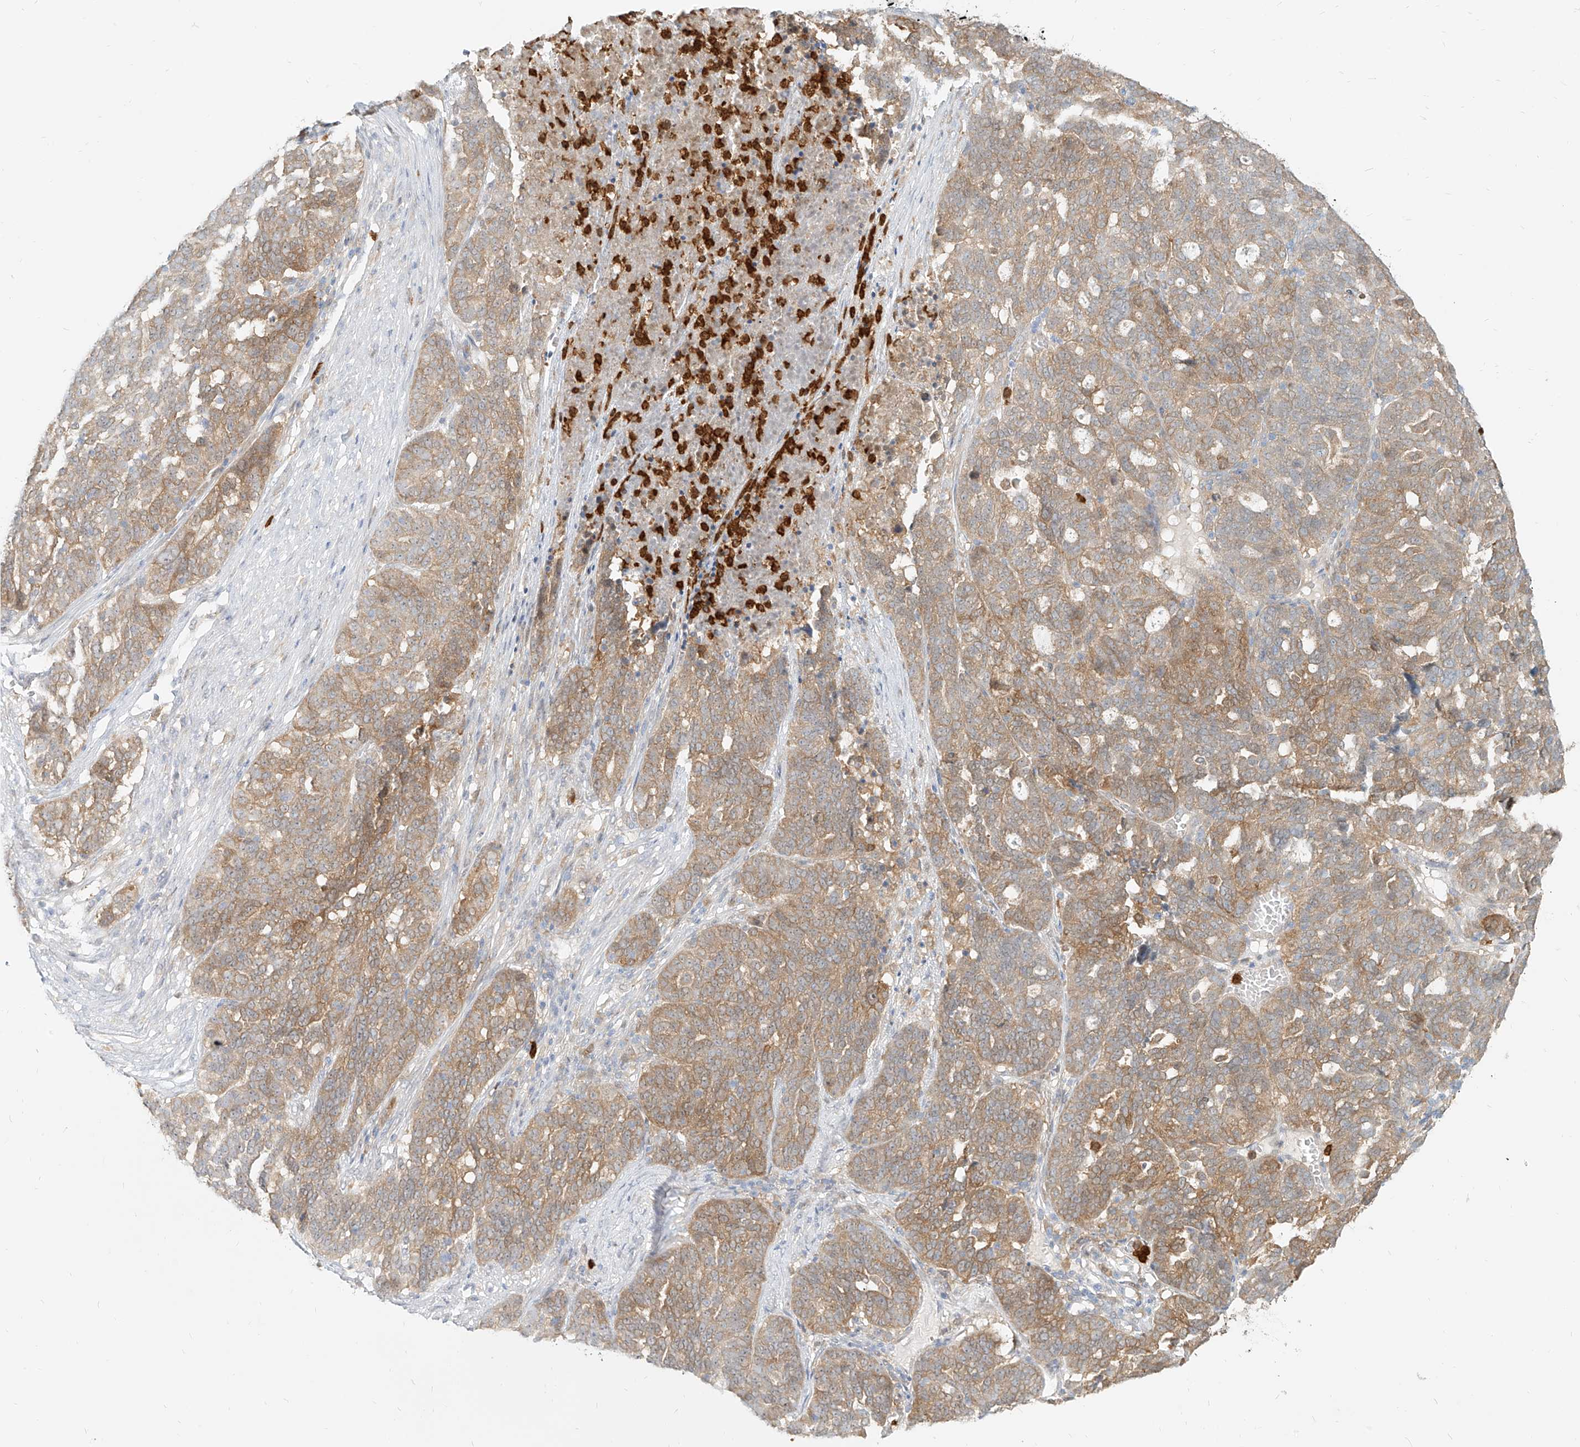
{"staining": {"intensity": "moderate", "quantity": ">75%", "location": "cytoplasmic/membranous"}, "tissue": "ovarian cancer", "cell_type": "Tumor cells", "image_type": "cancer", "snomed": [{"axis": "morphology", "description": "Cystadenocarcinoma, serous, NOS"}, {"axis": "topography", "description": "Ovary"}], "caption": "Ovarian serous cystadenocarcinoma stained with a brown dye shows moderate cytoplasmic/membranous positive expression in approximately >75% of tumor cells.", "gene": "PGD", "patient": {"sex": "female", "age": 59}}